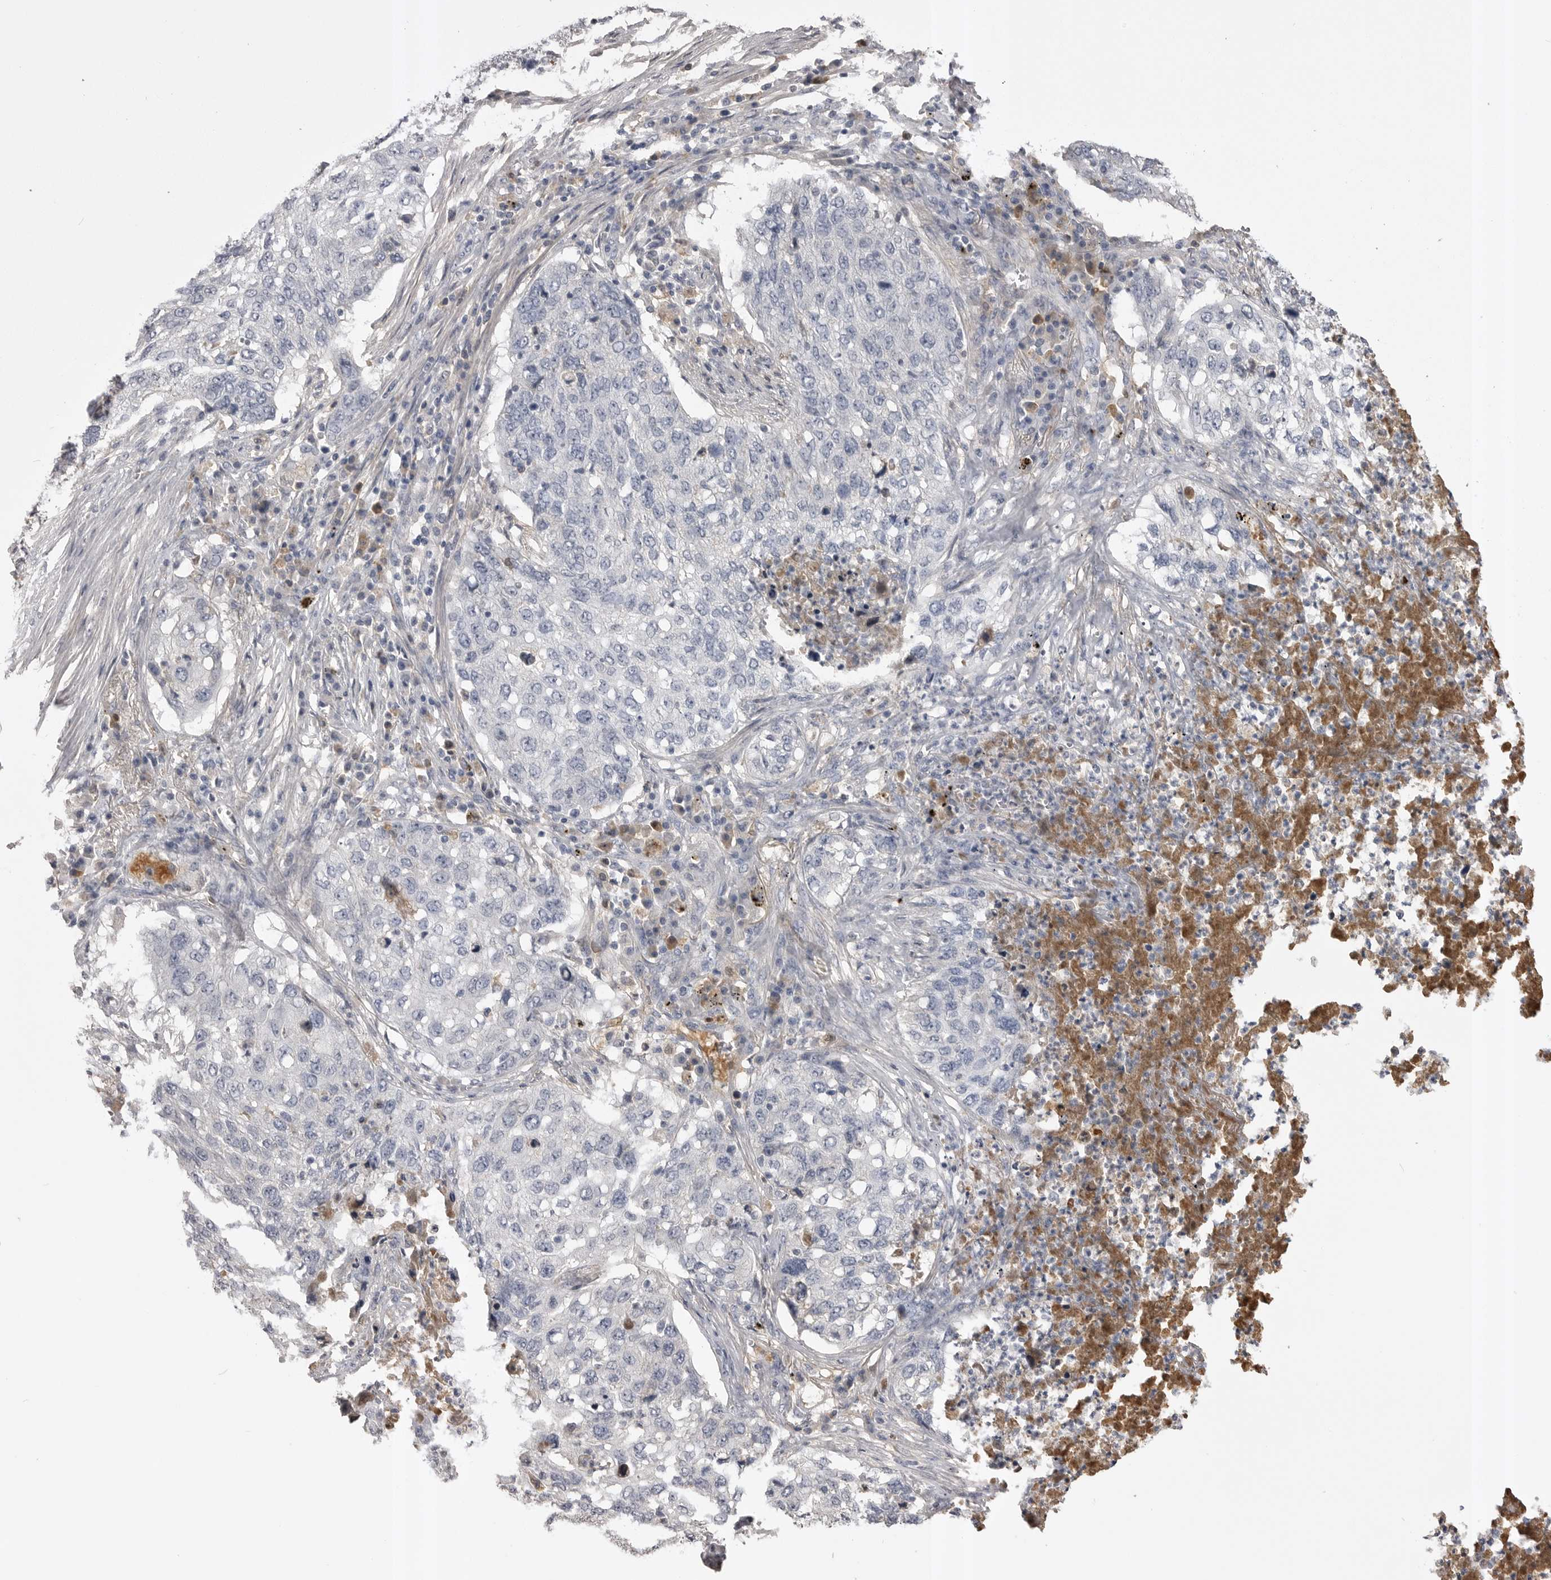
{"staining": {"intensity": "negative", "quantity": "none", "location": "none"}, "tissue": "lung cancer", "cell_type": "Tumor cells", "image_type": "cancer", "snomed": [{"axis": "morphology", "description": "Squamous cell carcinoma, NOS"}, {"axis": "topography", "description": "Lung"}], "caption": "Immunohistochemistry photomicrograph of lung cancer stained for a protein (brown), which shows no staining in tumor cells.", "gene": "AHSG", "patient": {"sex": "female", "age": 63}}